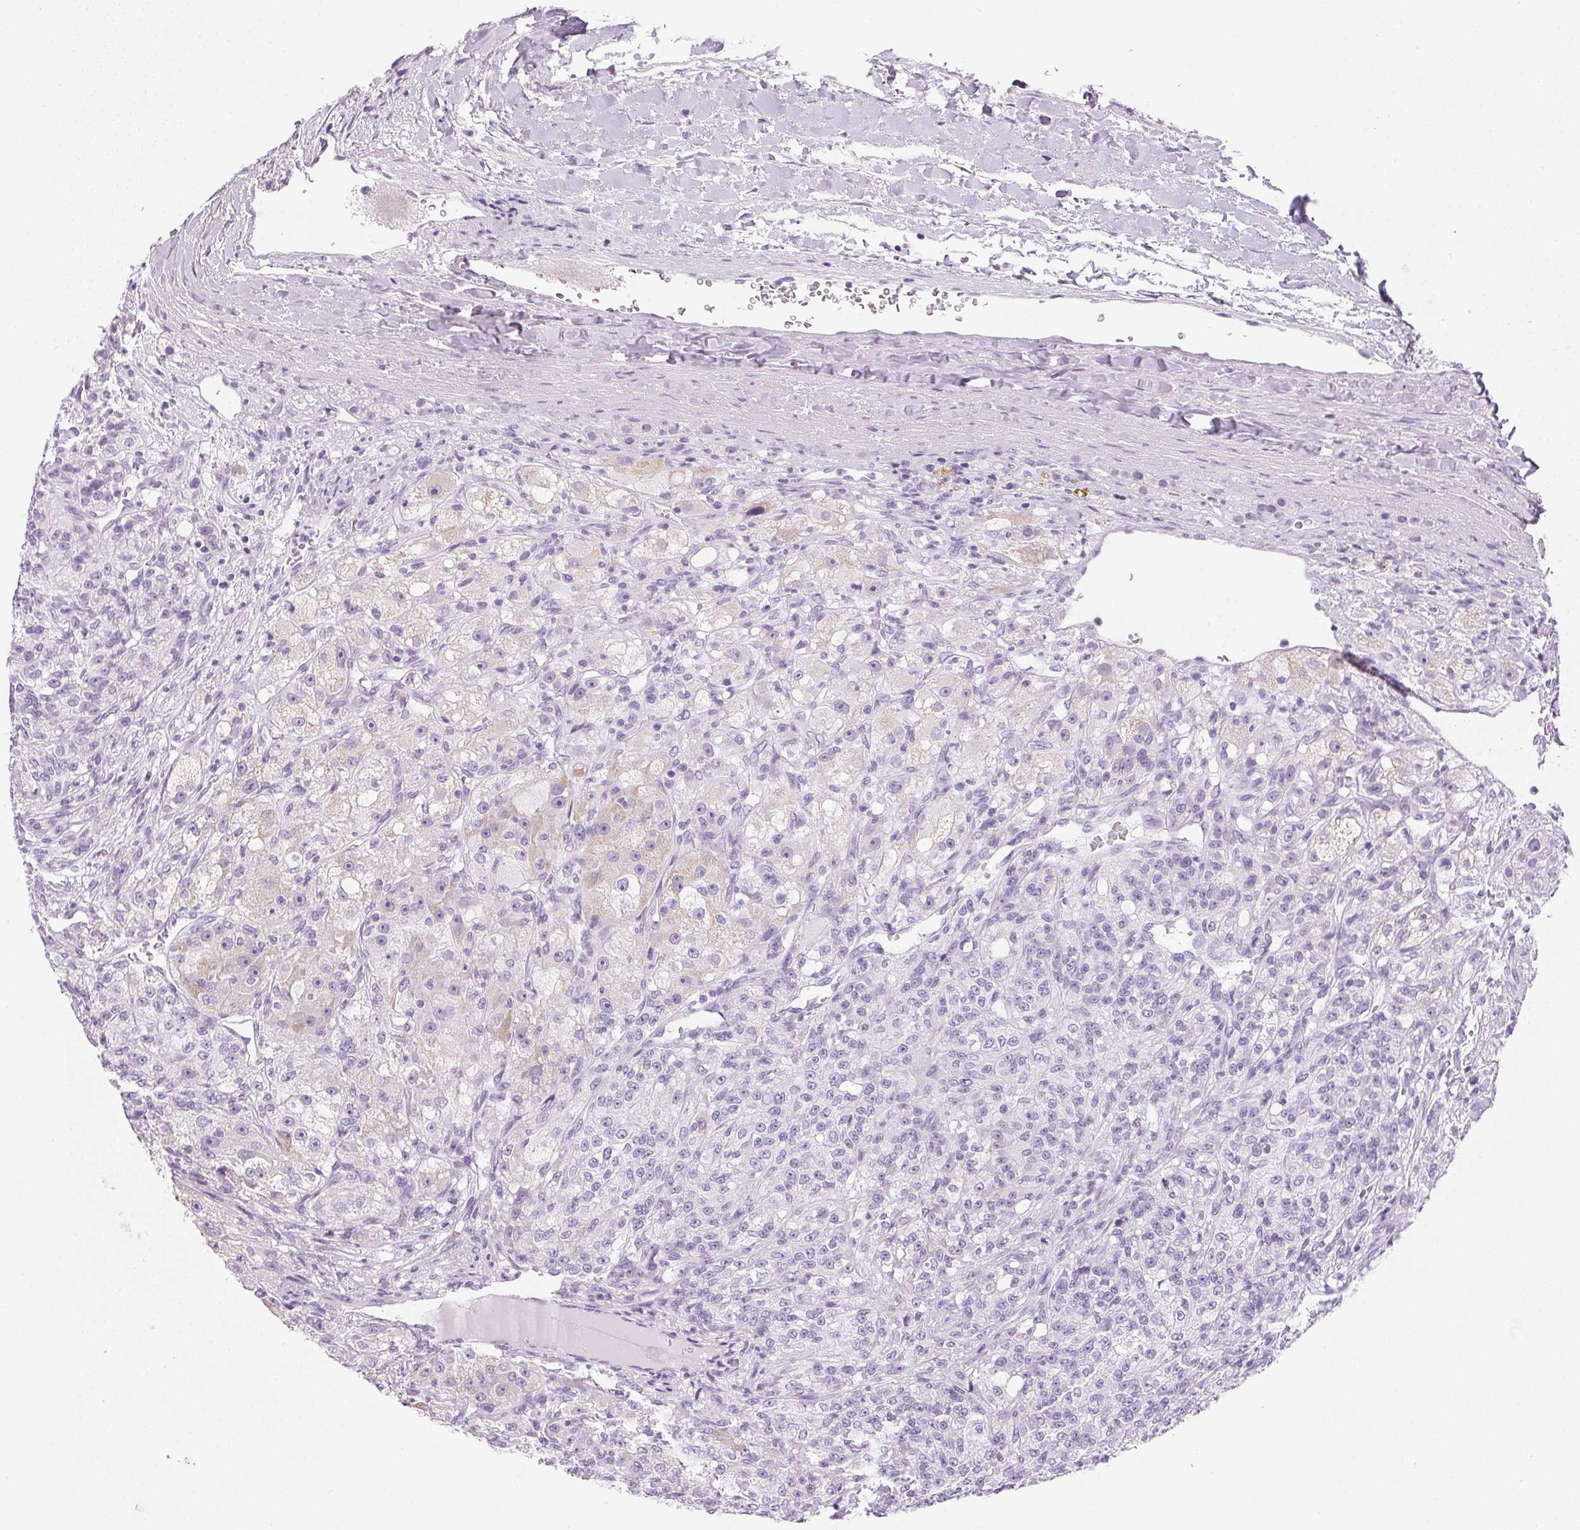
{"staining": {"intensity": "weak", "quantity": "<25%", "location": "cytoplasmic/membranous"}, "tissue": "renal cancer", "cell_type": "Tumor cells", "image_type": "cancer", "snomed": [{"axis": "morphology", "description": "Adenocarcinoma, NOS"}, {"axis": "topography", "description": "Kidney"}], "caption": "This is an immunohistochemistry image of renal adenocarcinoma. There is no expression in tumor cells.", "gene": "IGFBP1", "patient": {"sex": "female", "age": 63}}